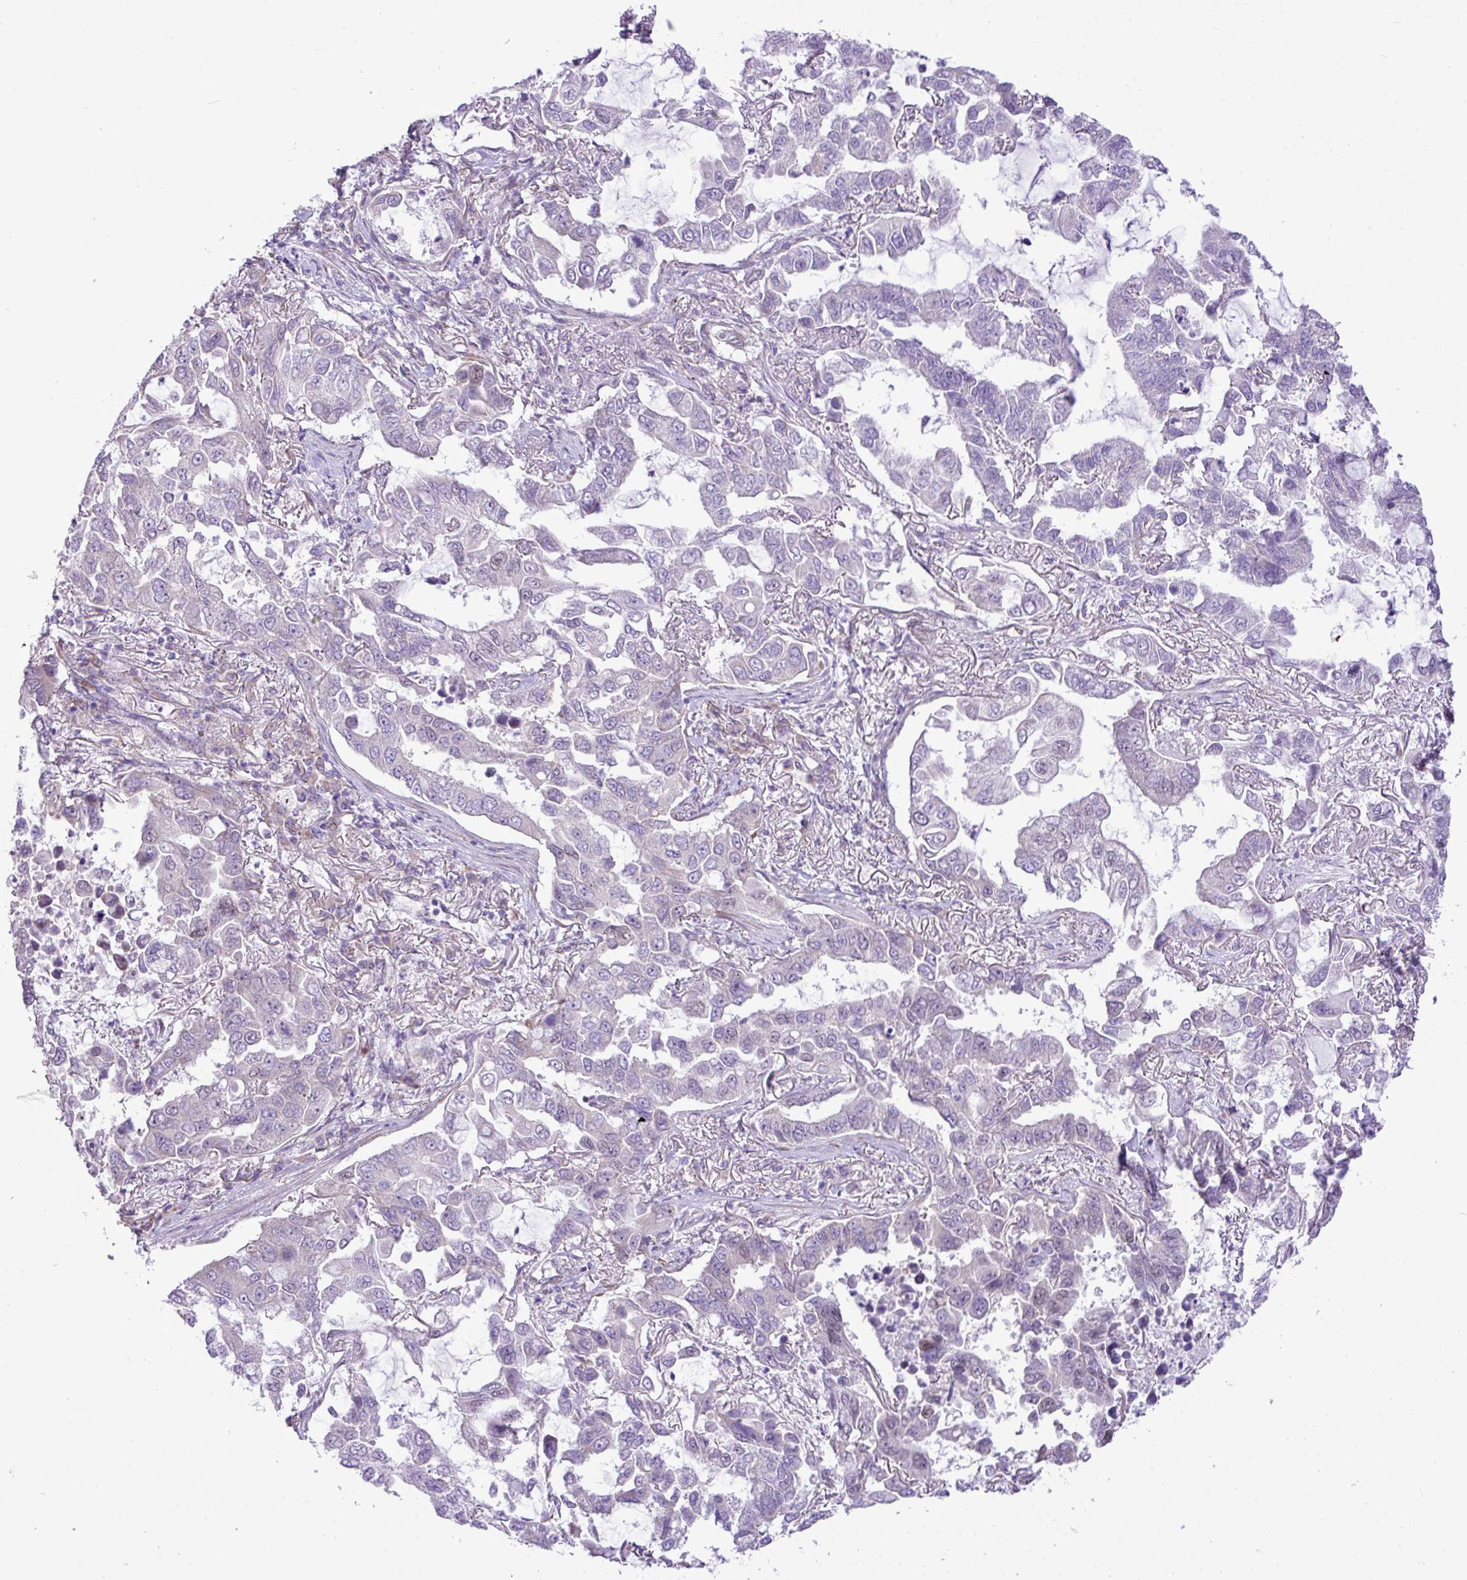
{"staining": {"intensity": "negative", "quantity": "none", "location": "none"}, "tissue": "lung cancer", "cell_type": "Tumor cells", "image_type": "cancer", "snomed": [{"axis": "morphology", "description": "Adenocarcinoma, NOS"}, {"axis": "topography", "description": "Lung"}], "caption": "Adenocarcinoma (lung) was stained to show a protein in brown. There is no significant expression in tumor cells. (DAB immunohistochemistry with hematoxylin counter stain).", "gene": "ELOA2", "patient": {"sex": "male", "age": 64}}